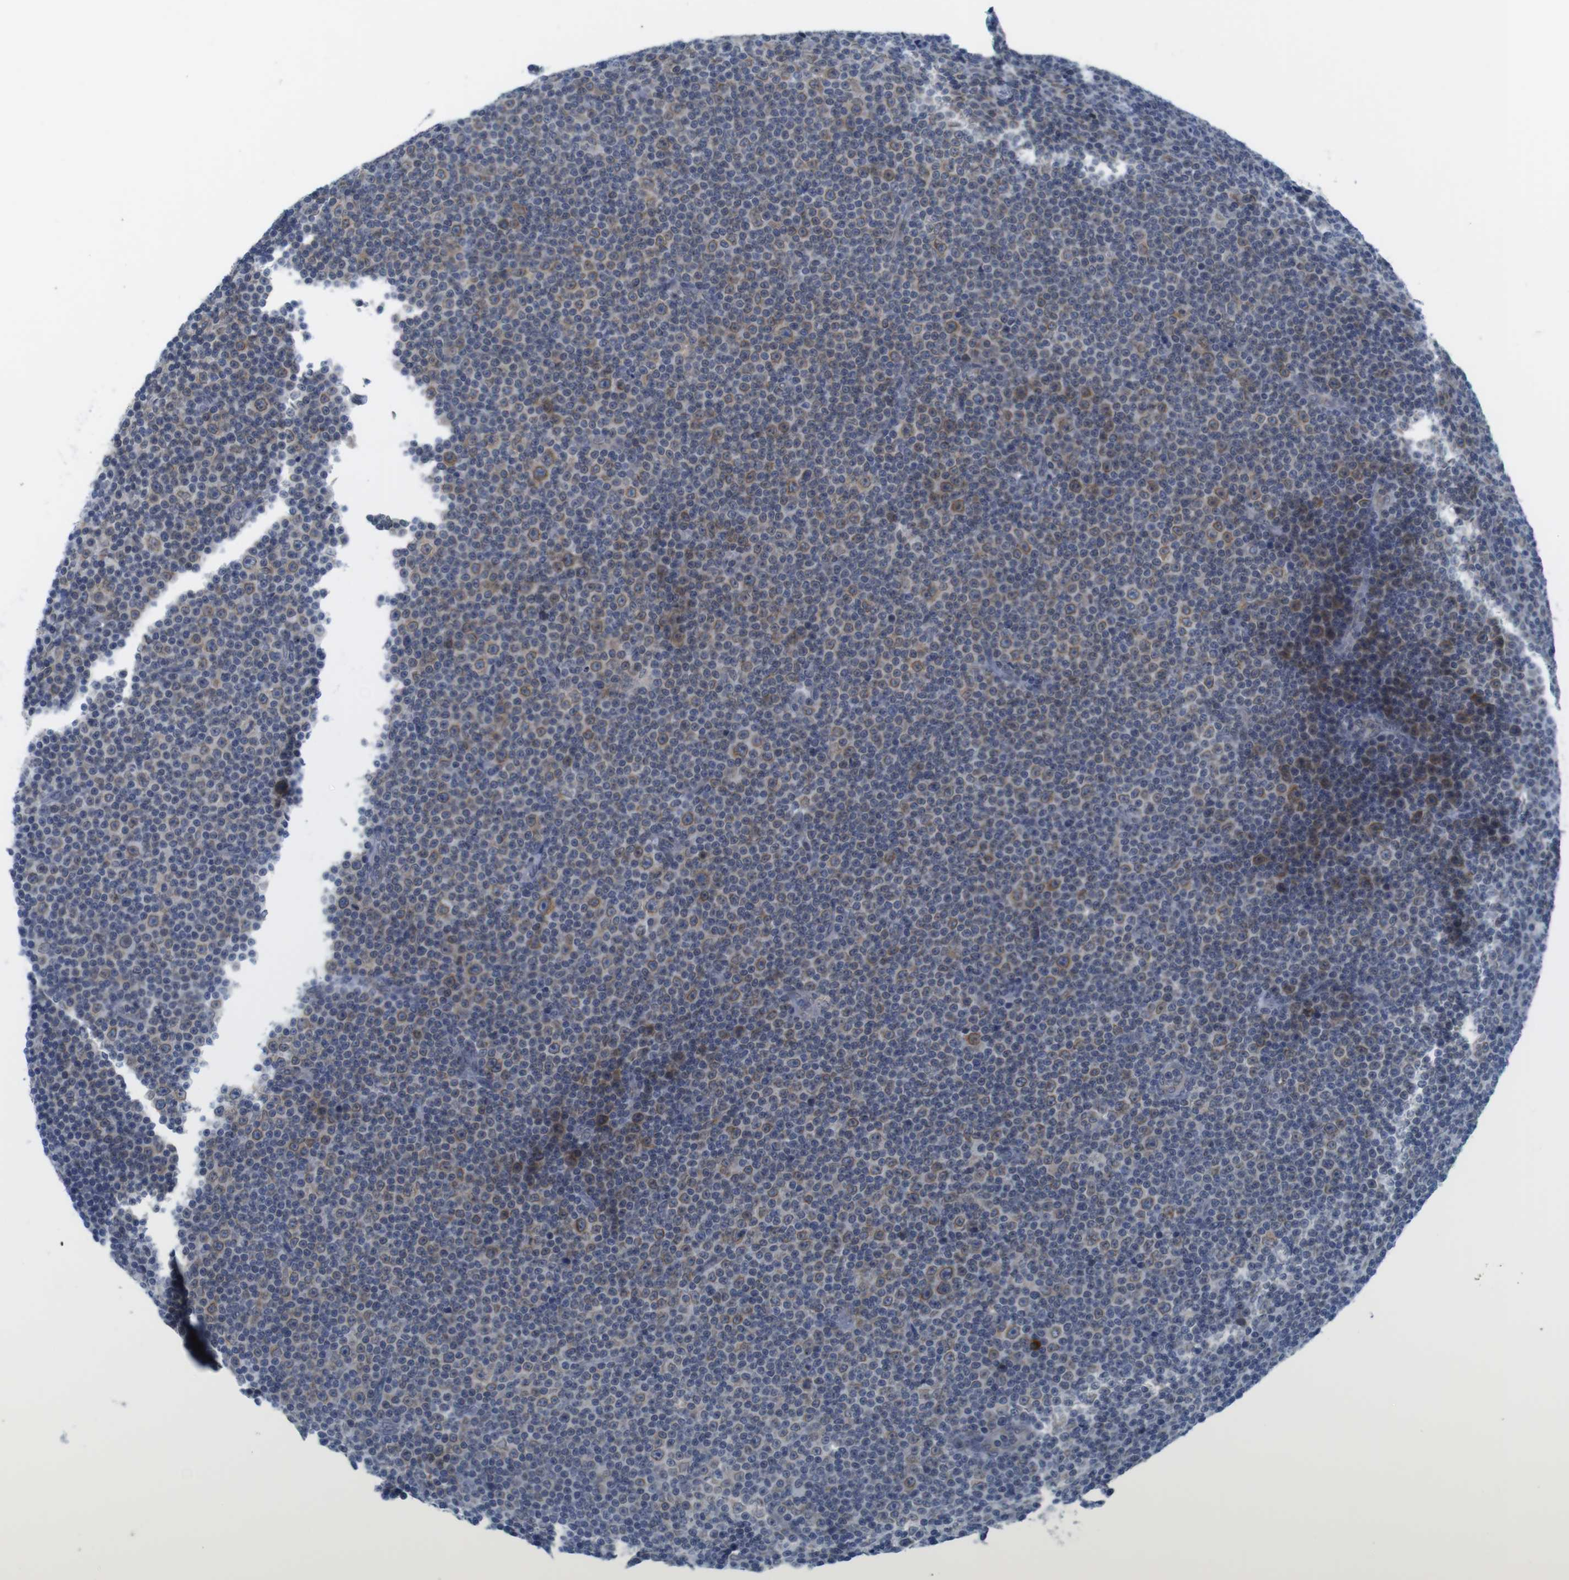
{"staining": {"intensity": "negative", "quantity": "none", "location": "none"}, "tissue": "lymphoma", "cell_type": "Tumor cells", "image_type": "cancer", "snomed": [{"axis": "morphology", "description": "Malignant lymphoma, non-Hodgkin's type, Low grade"}, {"axis": "topography", "description": "Lymph node"}], "caption": "Immunohistochemical staining of lymphoma demonstrates no significant positivity in tumor cells.", "gene": "ERGIC3", "patient": {"sex": "female", "age": 67}}